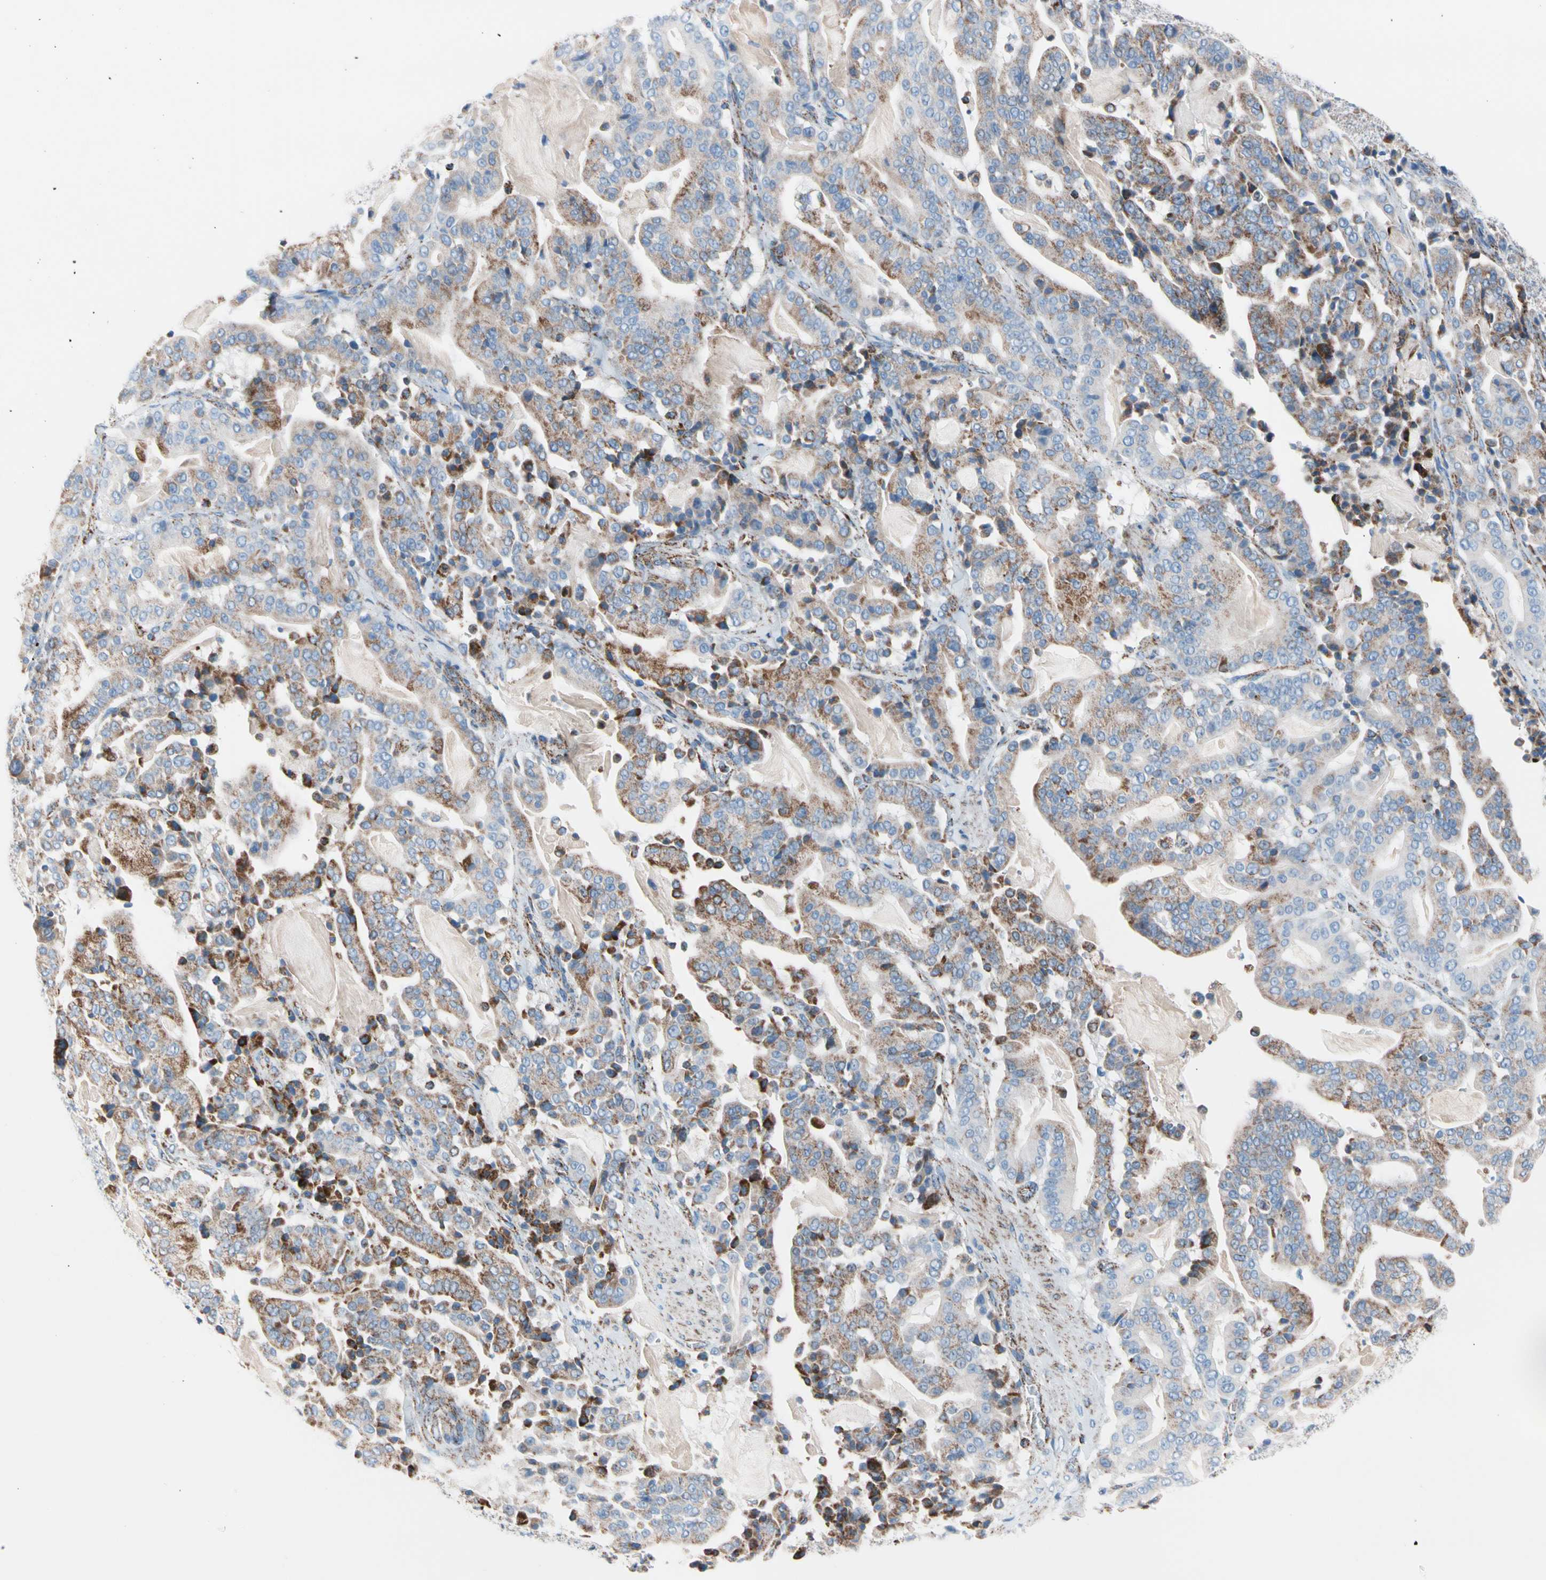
{"staining": {"intensity": "strong", "quantity": "<25%", "location": "cytoplasmic/membranous"}, "tissue": "pancreatic cancer", "cell_type": "Tumor cells", "image_type": "cancer", "snomed": [{"axis": "morphology", "description": "Adenocarcinoma, NOS"}, {"axis": "topography", "description": "Pancreas"}], "caption": "High-power microscopy captured an IHC image of pancreatic cancer, revealing strong cytoplasmic/membranous positivity in approximately <25% of tumor cells.", "gene": "HK1", "patient": {"sex": "male", "age": 63}}